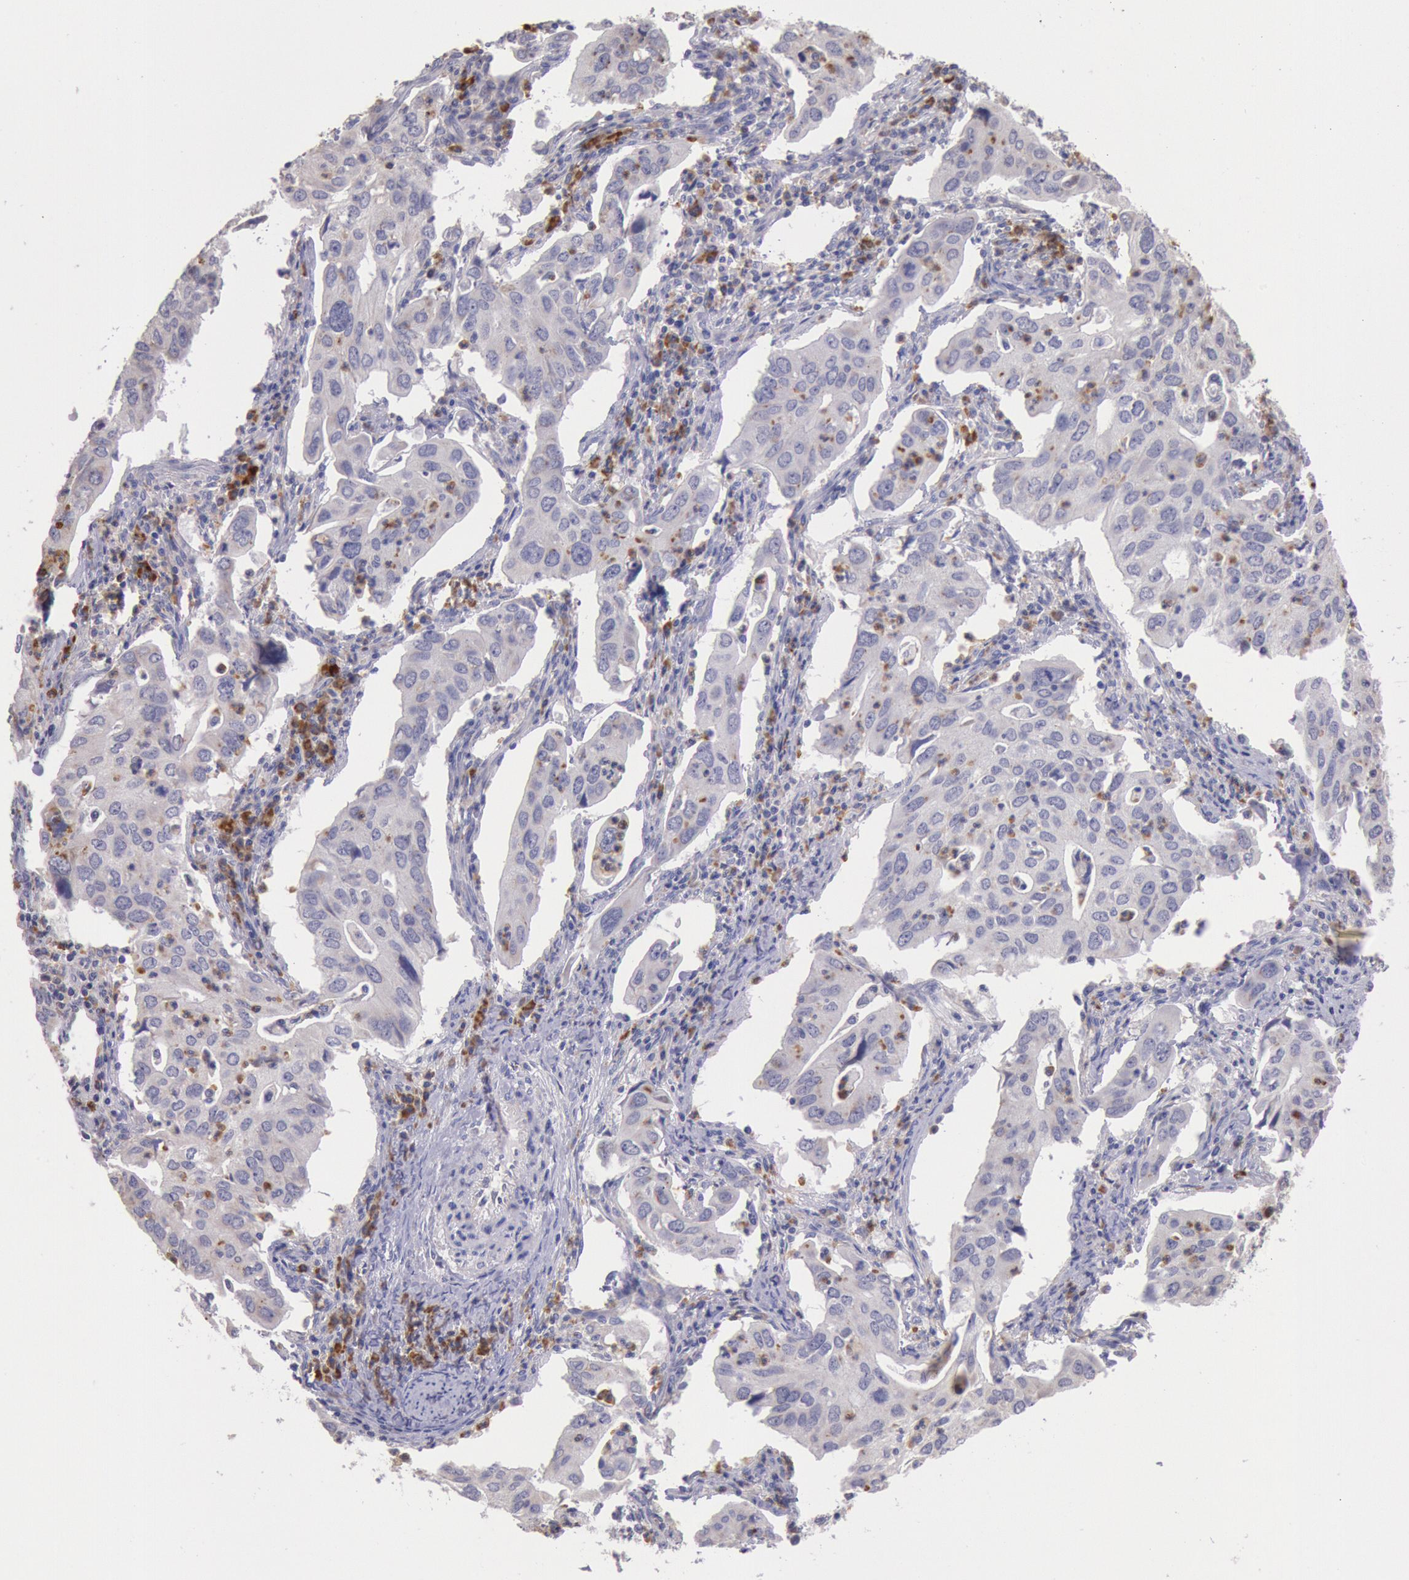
{"staining": {"intensity": "negative", "quantity": "none", "location": "none"}, "tissue": "lung cancer", "cell_type": "Tumor cells", "image_type": "cancer", "snomed": [{"axis": "morphology", "description": "Adenocarcinoma, NOS"}, {"axis": "topography", "description": "Lung"}], "caption": "High power microscopy micrograph of an immunohistochemistry micrograph of lung adenocarcinoma, revealing no significant staining in tumor cells. (Brightfield microscopy of DAB IHC at high magnification).", "gene": "GAL3ST1", "patient": {"sex": "male", "age": 48}}